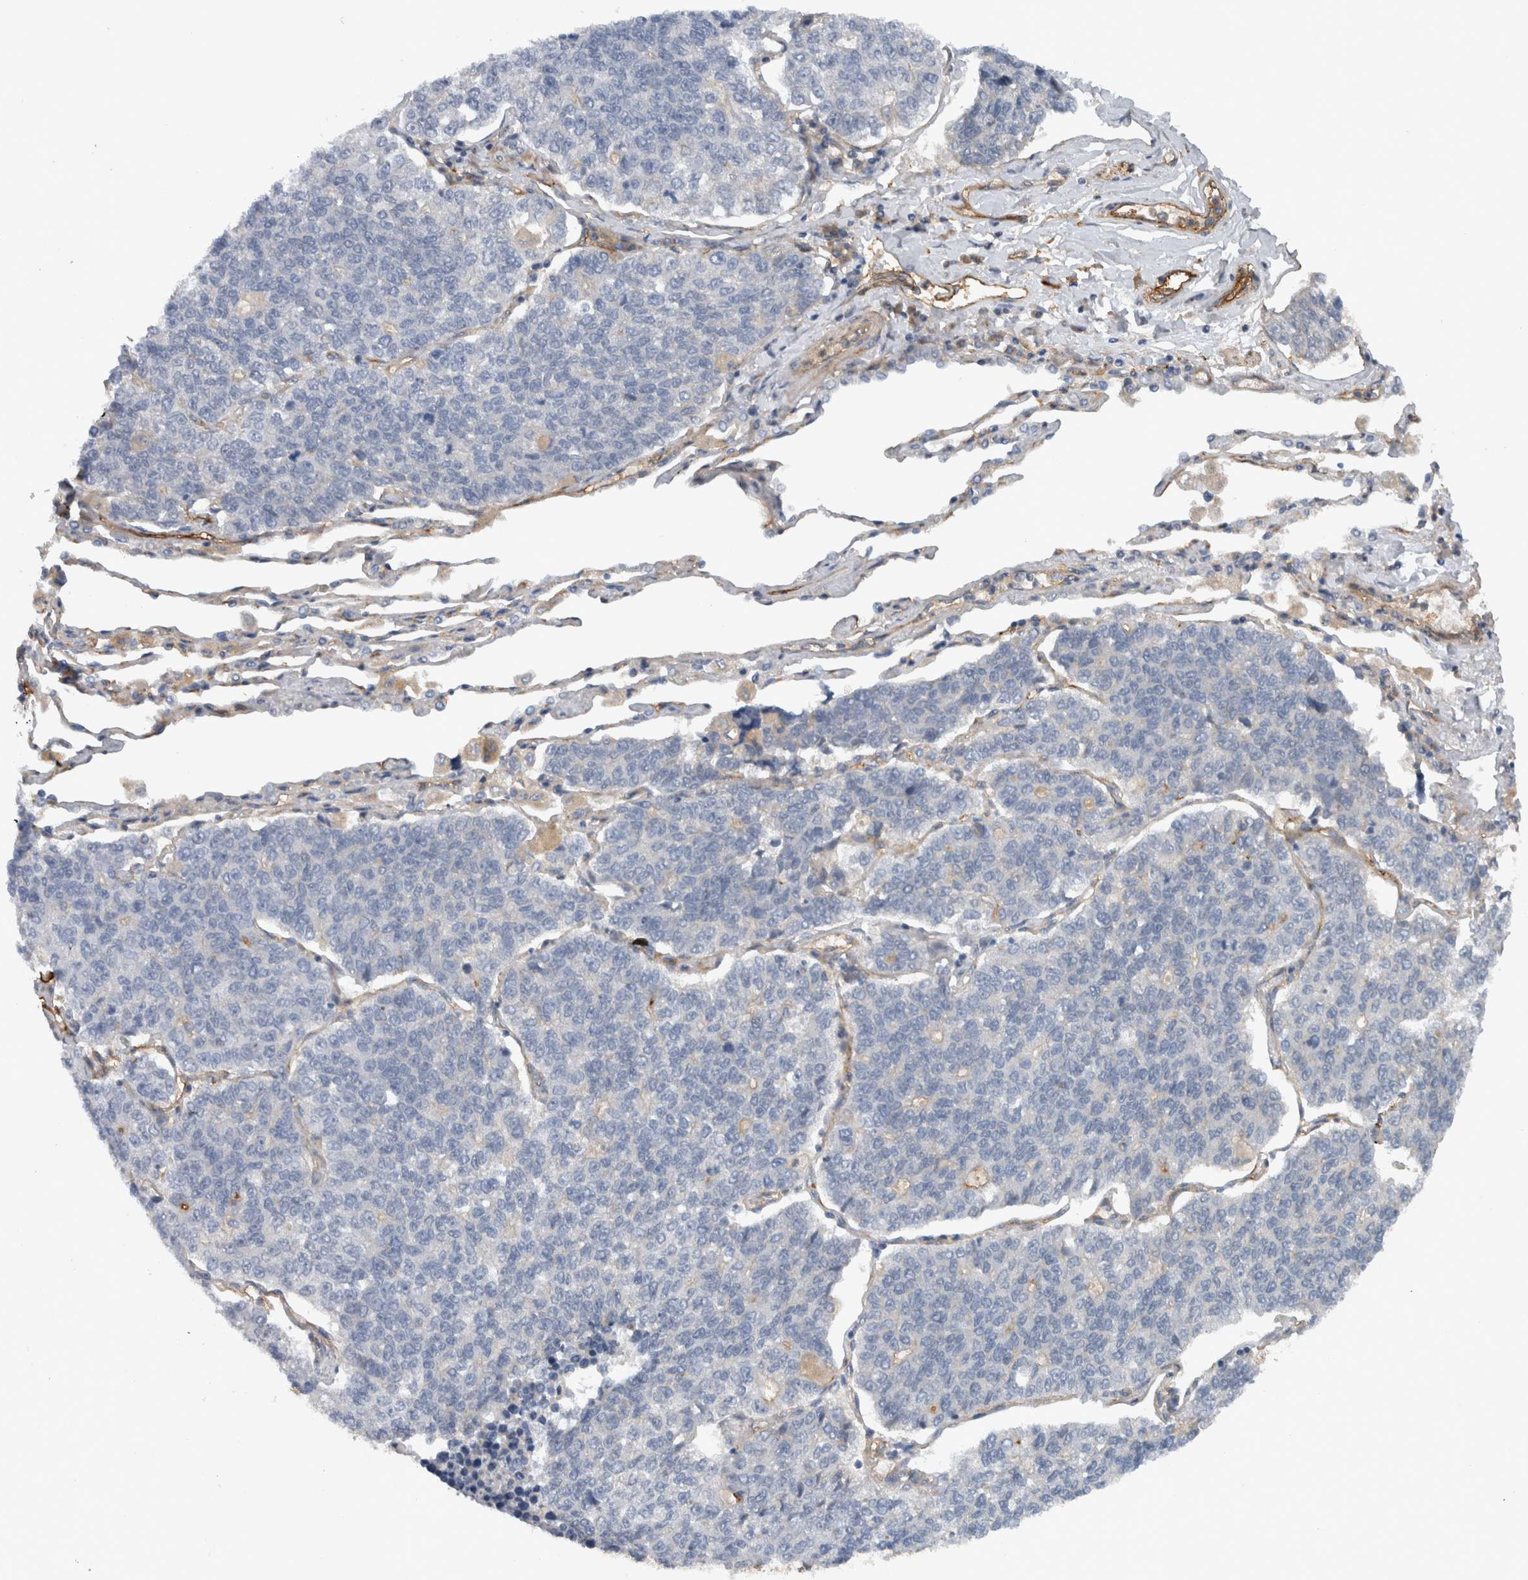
{"staining": {"intensity": "negative", "quantity": "none", "location": "none"}, "tissue": "lung cancer", "cell_type": "Tumor cells", "image_type": "cancer", "snomed": [{"axis": "morphology", "description": "Adenocarcinoma, NOS"}, {"axis": "topography", "description": "Lung"}], "caption": "A high-resolution image shows IHC staining of lung cancer (adenocarcinoma), which demonstrates no significant staining in tumor cells.", "gene": "CD59", "patient": {"sex": "male", "age": 49}}